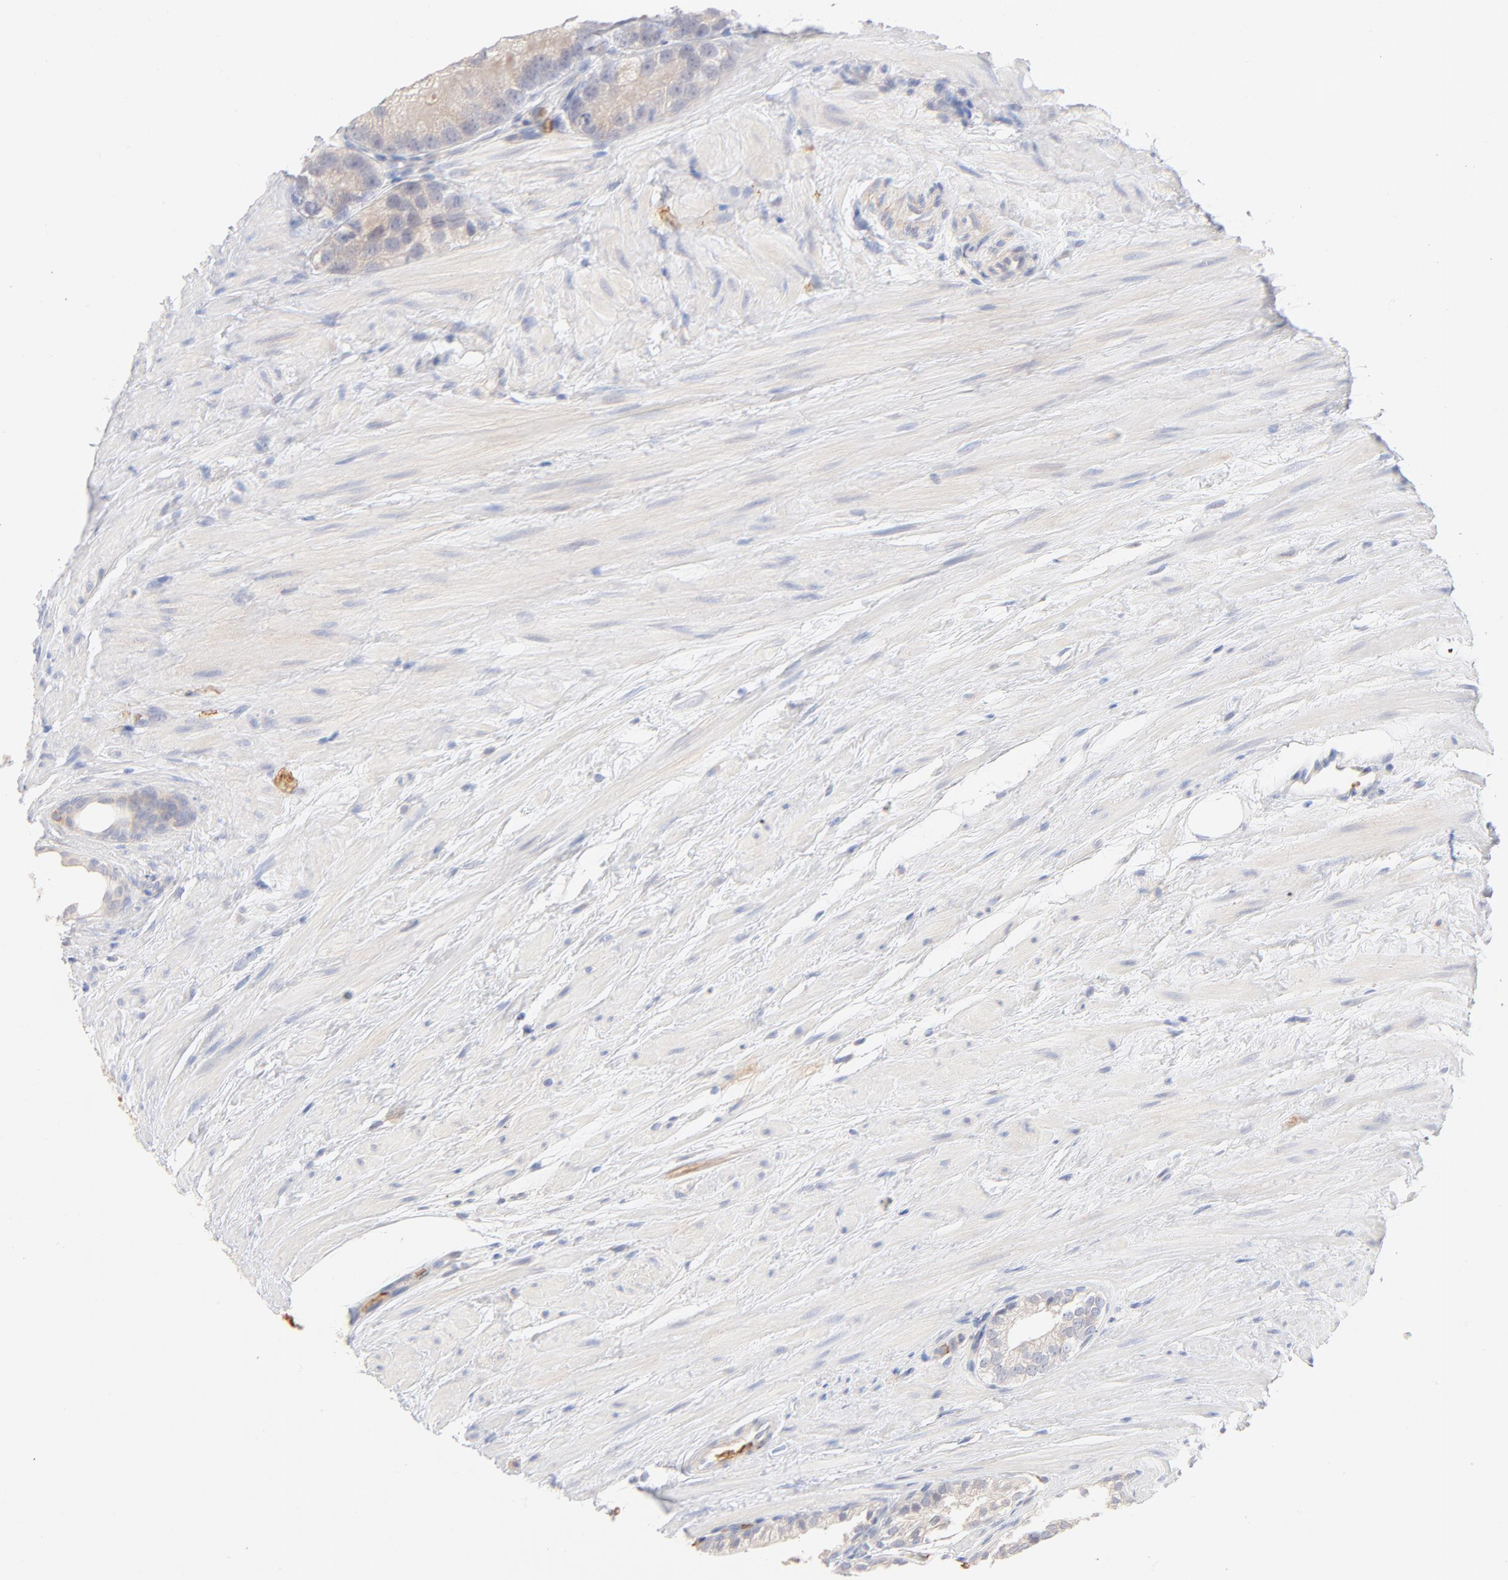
{"staining": {"intensity": "negative", "quantity": "none", "location": "none"}, "tissue": "prostate cancer", "cell_type": "Tumor cells", "image_type": "cancer", "snomed": [{"axis": "morphology", "description": "Adenocarcinoma, Low grade"}, {"axis": "topography", "description": "Prostate"}], "caption": "There is no significant staining in tumor cells of prostate cancer.", "gene": "SPTB", "patient": {"sex": "male", "age": 69}}